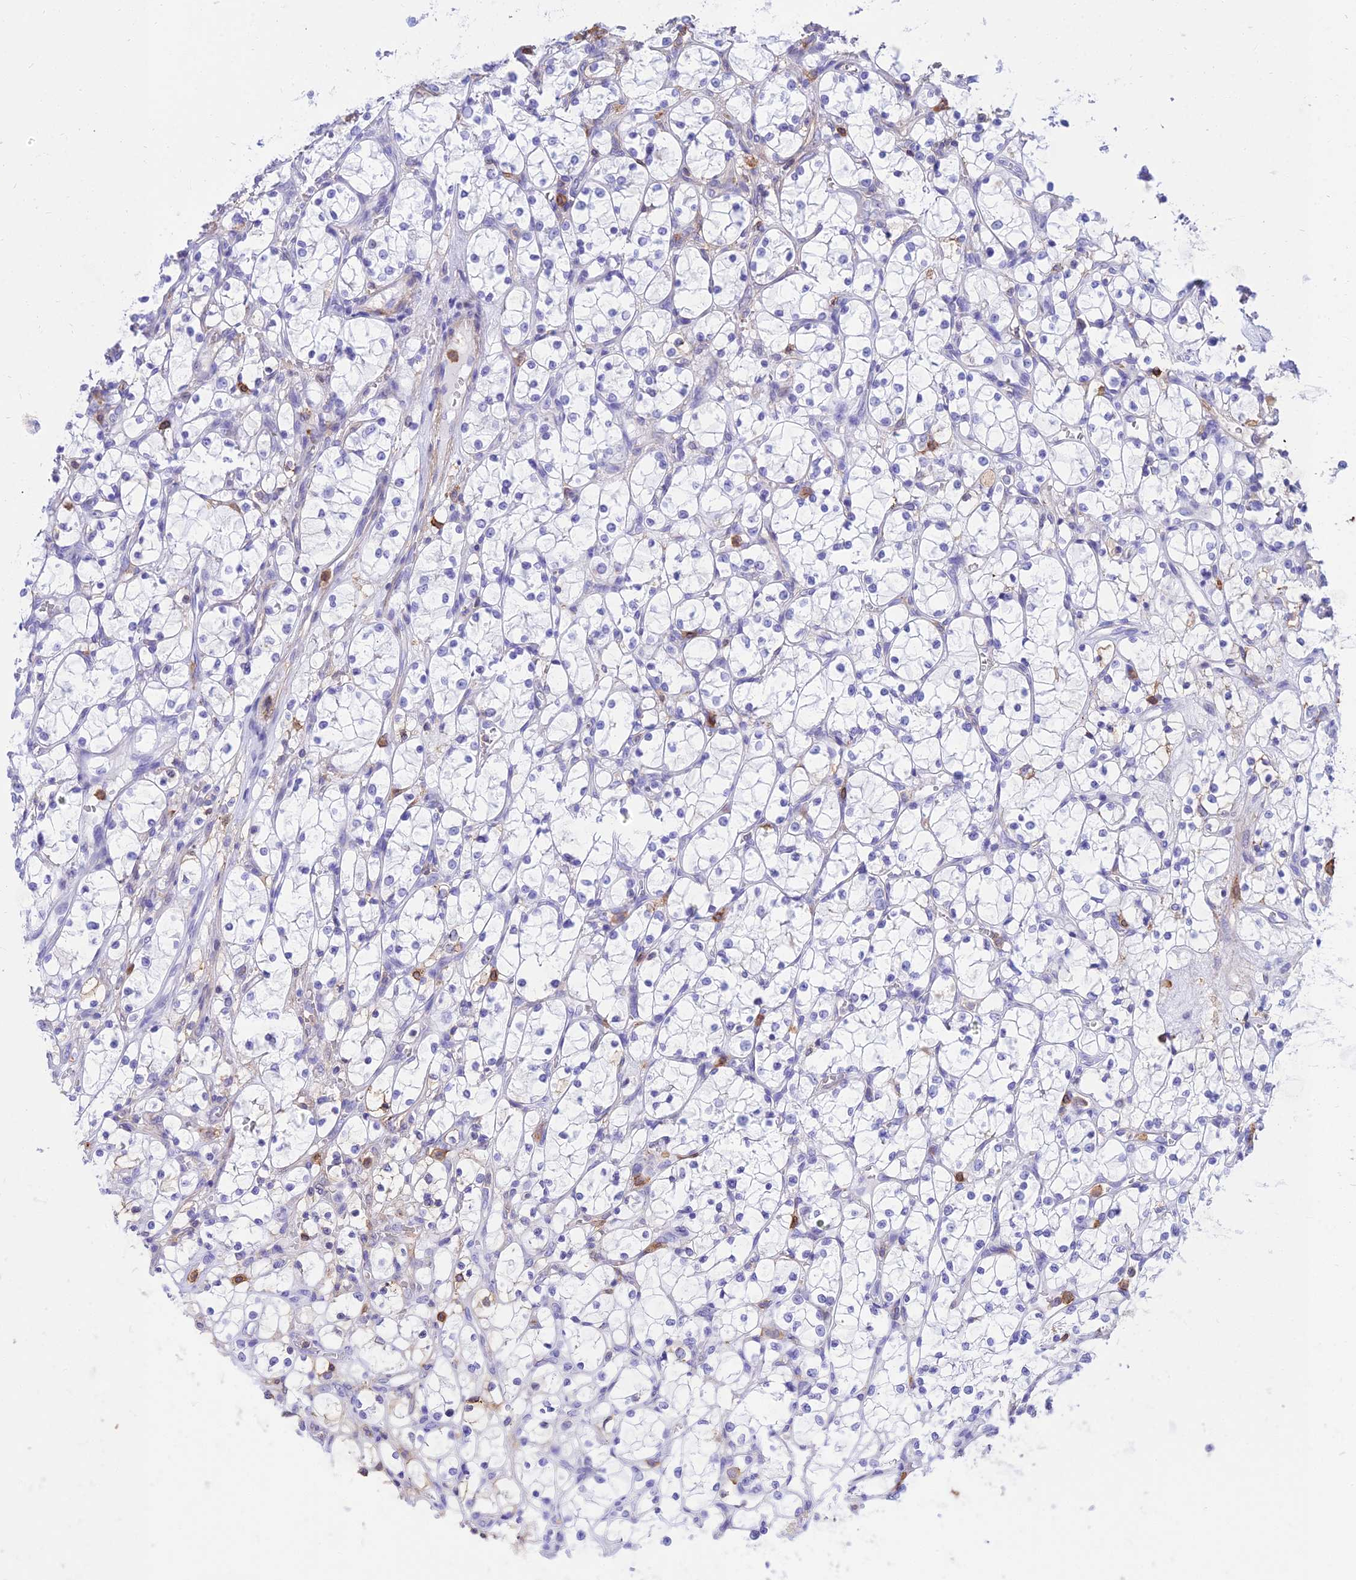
{"staining": {"intensity": "negative", "quantity": "none", "location": "none"}, "tissue": "renal cancer", "cell_type": "Tumor cells", "image_type": "cancer", "snomed": [{"axis": "morphology", "description": "Adenocarcinoma, NOS"}, {"axis": "topography", "description": "Kidney"}], "caption": "Immunohistochemistry micrograph of neoplastic tissue: renal cancer (adenocarcinoma) stained with DAB (3,3'-diaminobenzidine) shows no significant protein staining in tumor cells. (DAB immunohistochemistry (IHC) visualized using brightfield microscopy, high magnification).", "gene": "SREK1IP1", "patient": {"sex": "female", "age": 69}}